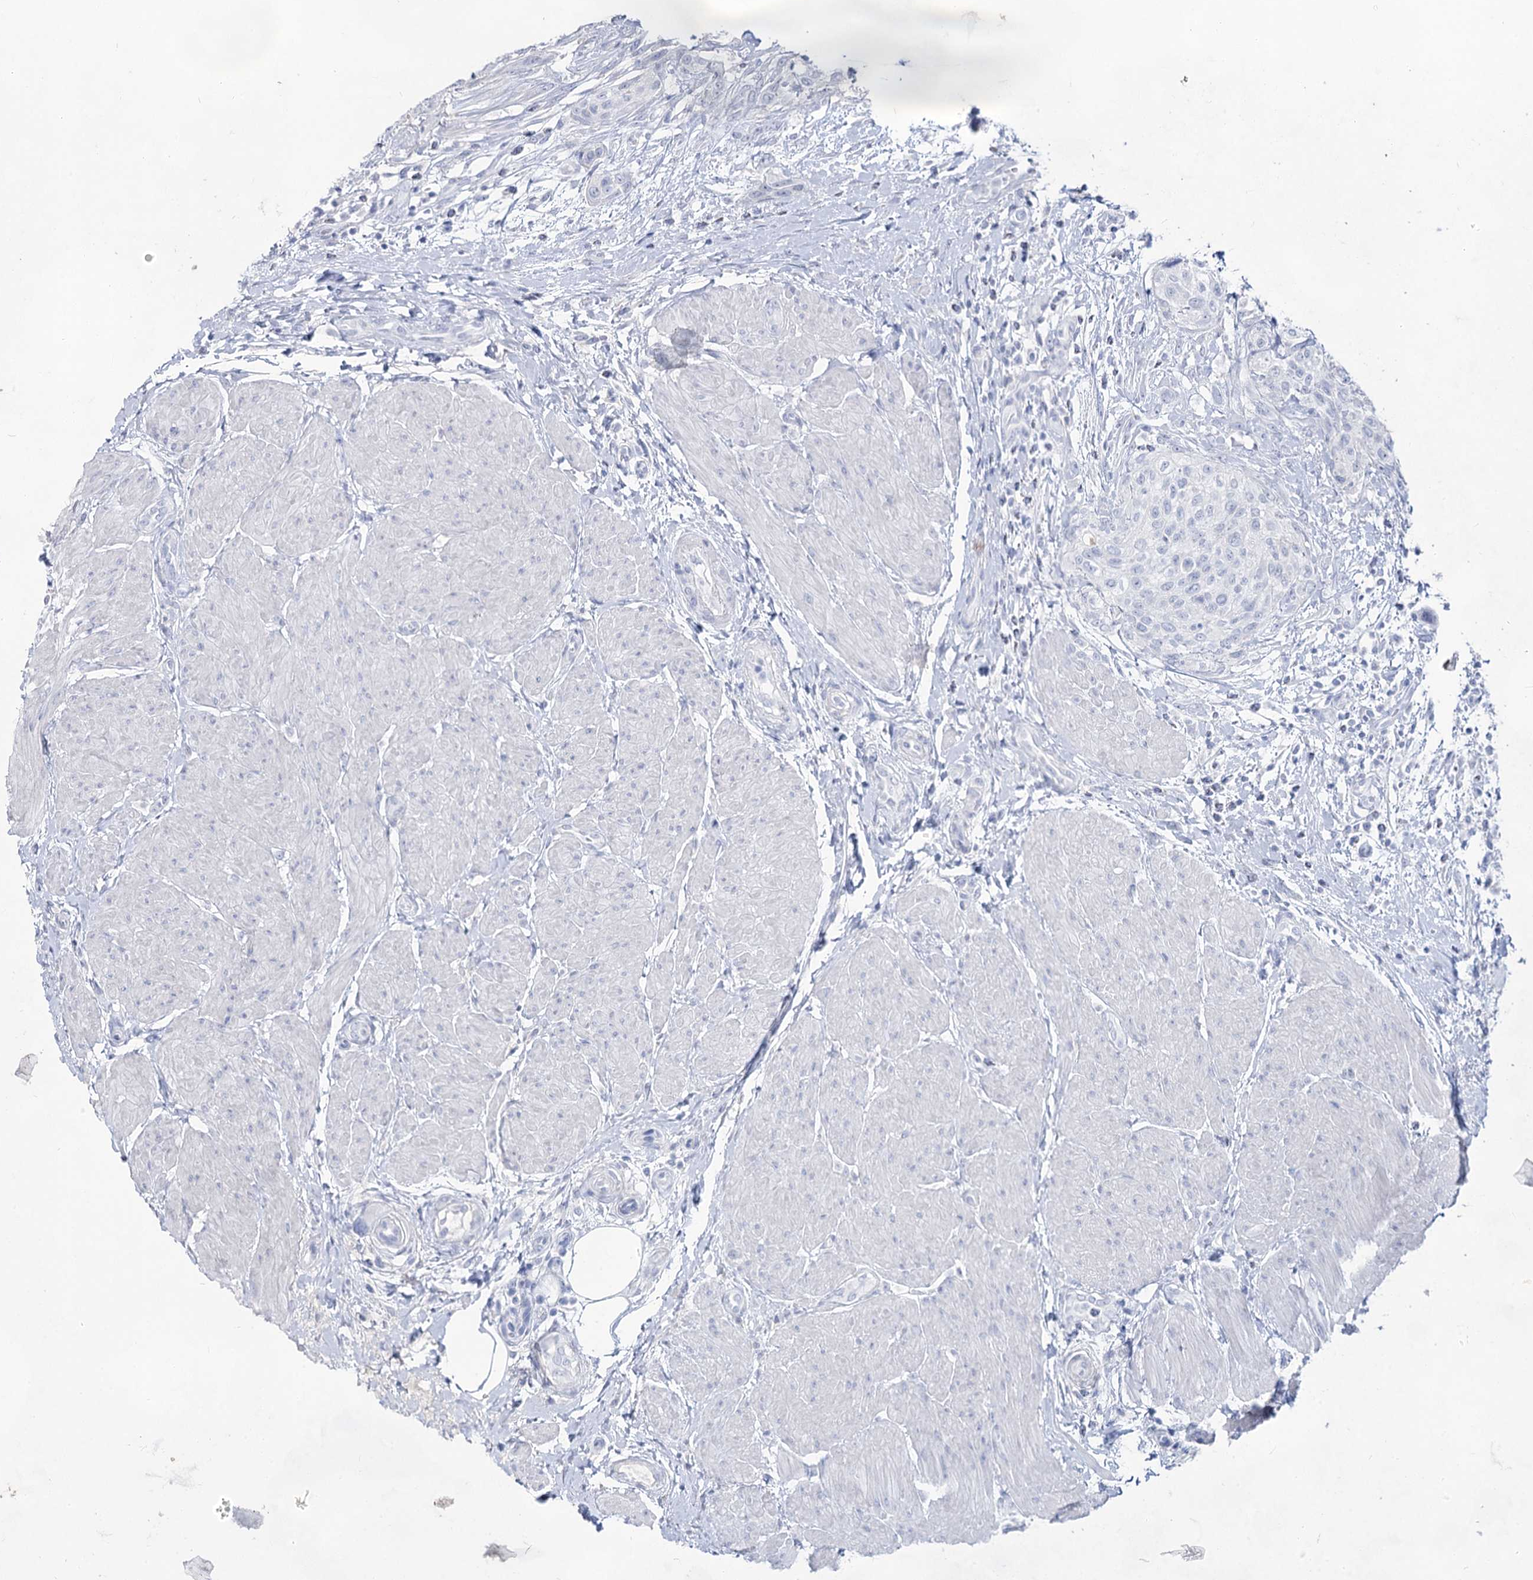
{"staining": {"intensity": "negative", "quantity": "none", "location": "none"}, "tissue": "urothelial cancer", "cell_type": "Tumor cells", "image_type": "cancer", "snomed": [{"axis": "morphology", "description": "Normal tissue, NOS"}, {"axis": "morphology", "description": "Urothelial carcinoma, NOS"}, {"axis": "topography", "description": "Urinary bladder"}, {"axis": "topography", "description": "Peripheral nerve tissue"}], "caption": "Transitional cell carcinoma was stained to show a protein in brown. There is no significant positivity in tumor cells.", "gene": "ACRV1", "patient": {"sex": "male", "age": 35}}